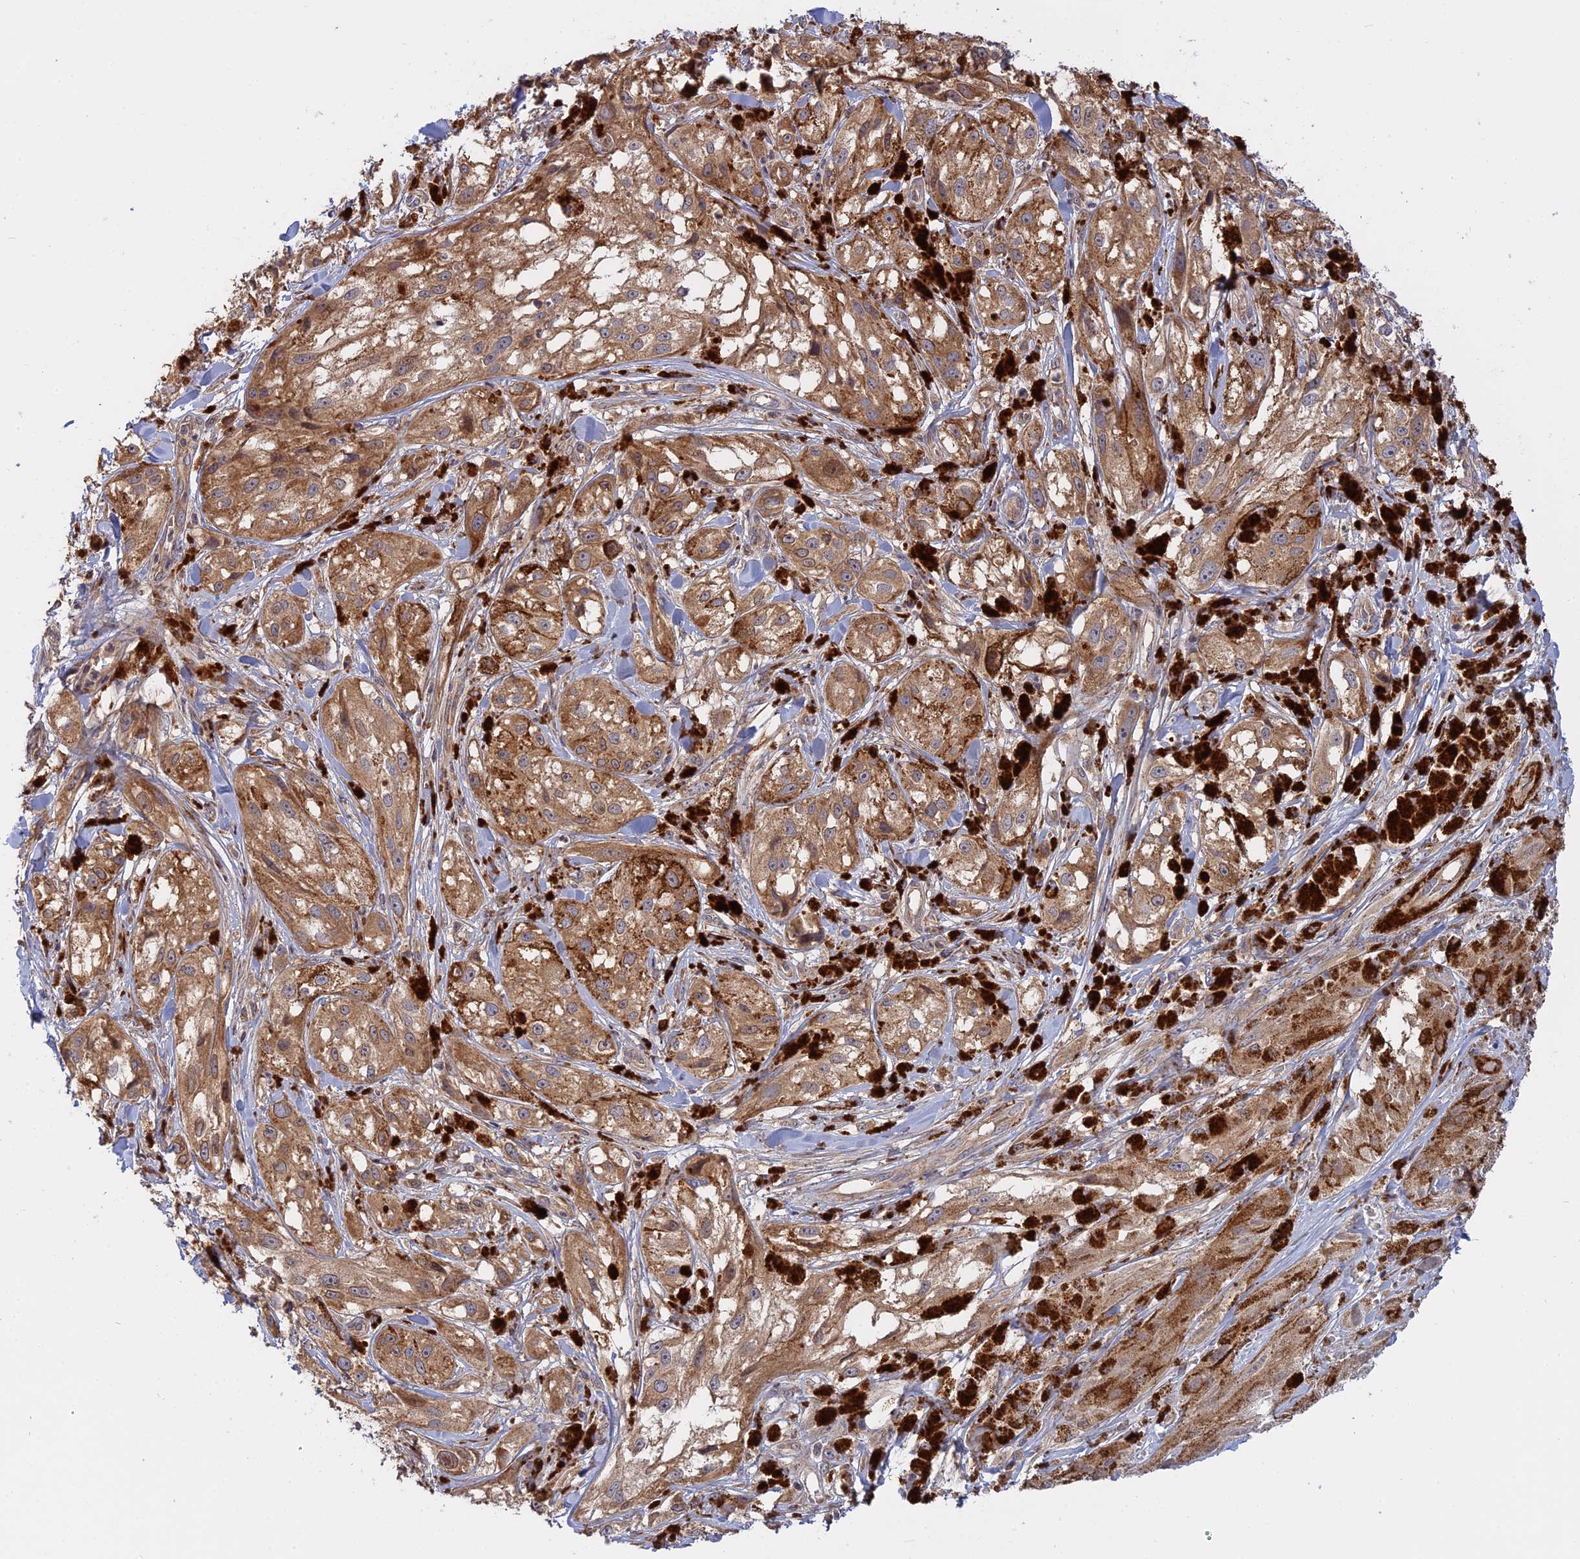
{"staining": {"intensity": "moderate", "quantity": ">75%", "location": "cytoplasmic/membranous"}, "tissue": "melanoma", "cell_type": "Tumor cells", "image_type": "cancer", "snomed": [{"axis": "morphology", "description": "Malignant melanoma, NOS"}, {"axis": "topography", "description": "Skin"}], "caption": "Brown immunohistochemical staining in melanoma displays moderate cytoplasmic/membranous staining in approximately >75% of tumor cells.", "gene": "IL21R", "patient": {"sex": "male", "age": 88}}